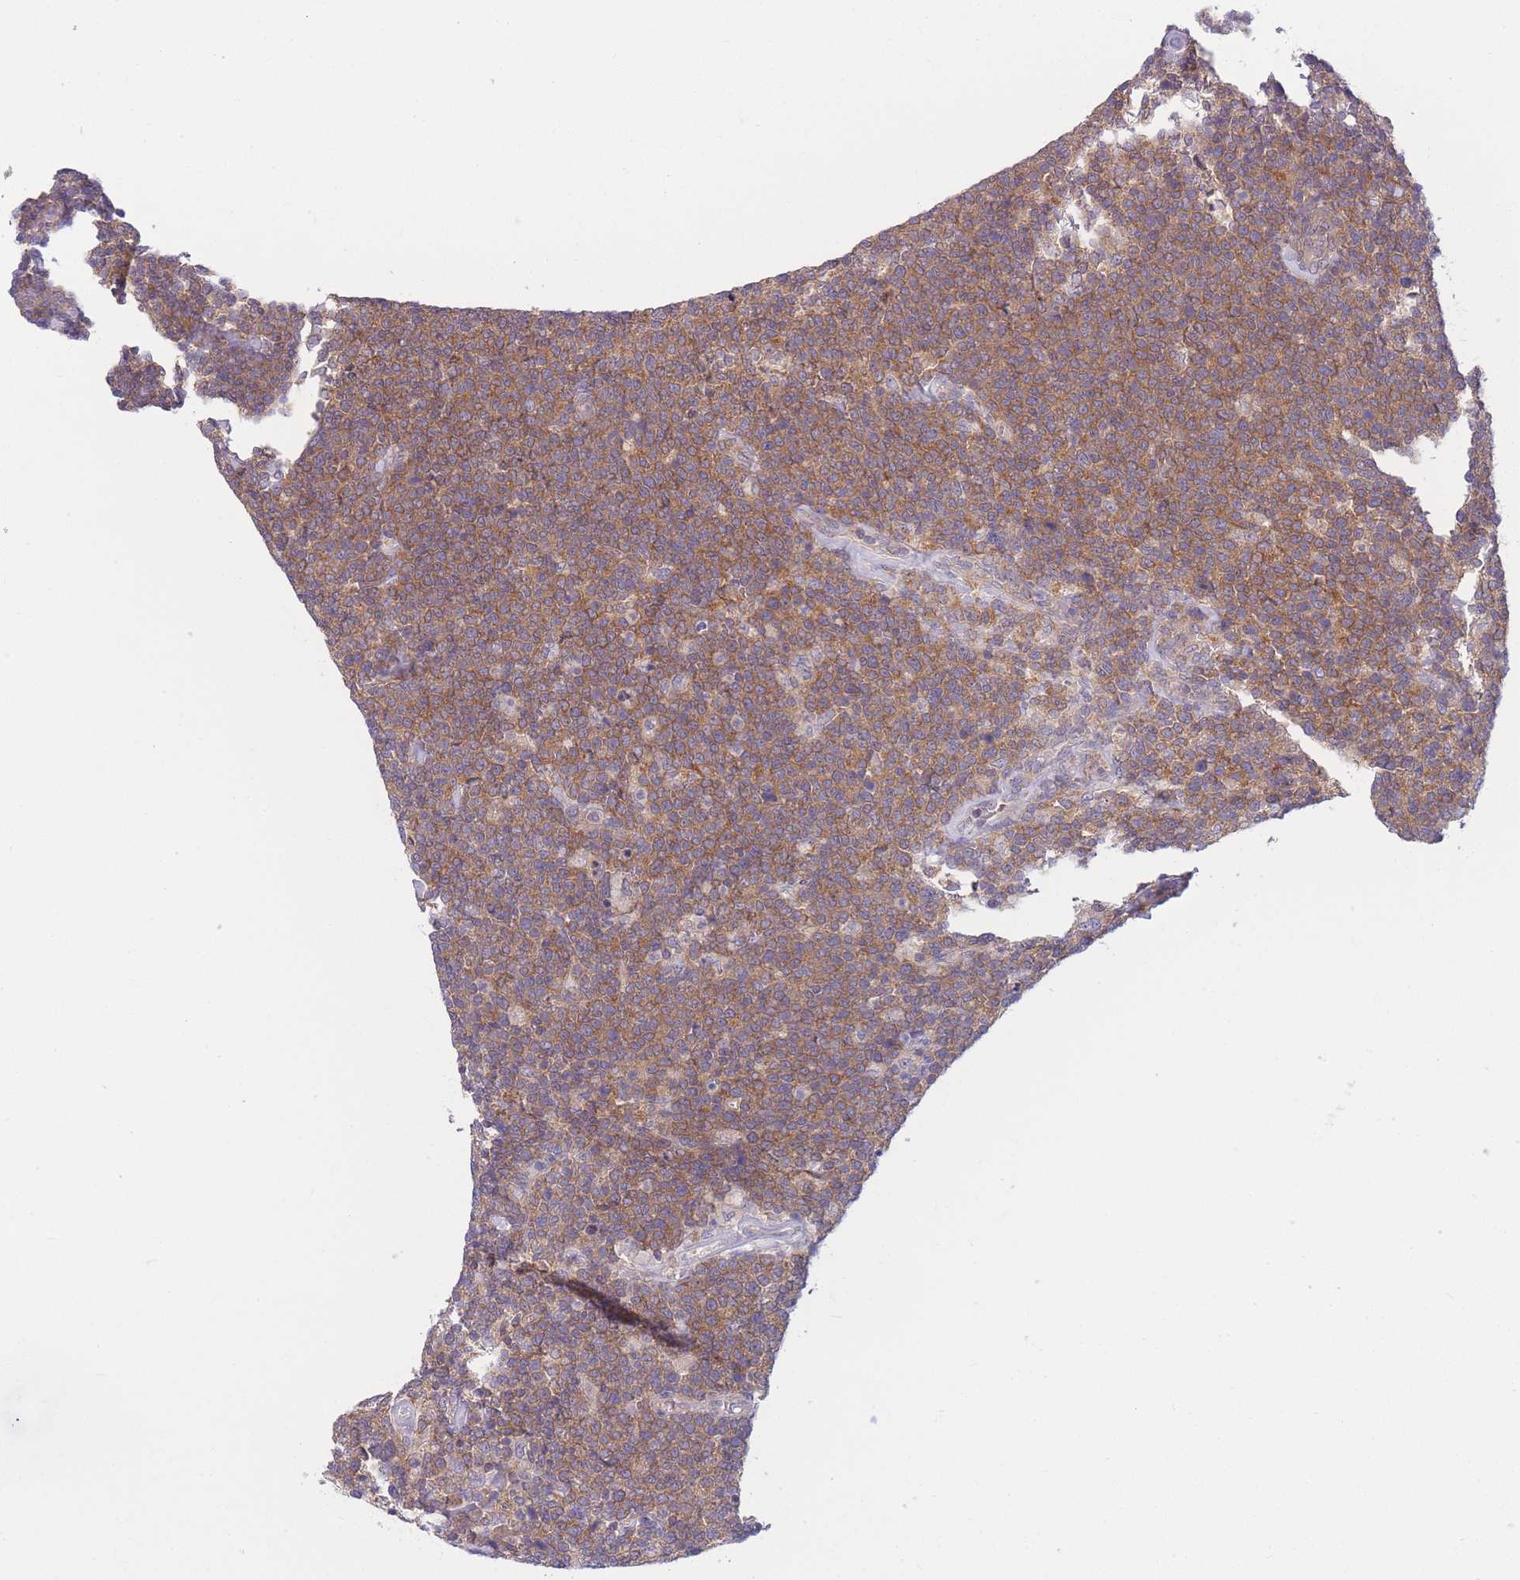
{"staining": {"intensity": "moderate", "quantity": ">75%", "location": "cytoplasmic/membranous"}, "tissue": "lymphoma", "cell_type": "Tumor cells", "image_type": "cancer", "snomed": [{"axis": "morphology", "description": "Malignant lymphoma, non-Hodgkin's type, High grade"}, {"axis": "topography", "description": "Lymph node"}], "caption": "This image displays IHC staining of human lymphoma, with medium moderate cytoplasmic/membranous positivity in approximately >75% of tumor cells.", "gene": "PFDN6", "patient": {"sex": "male", "age": 61}}